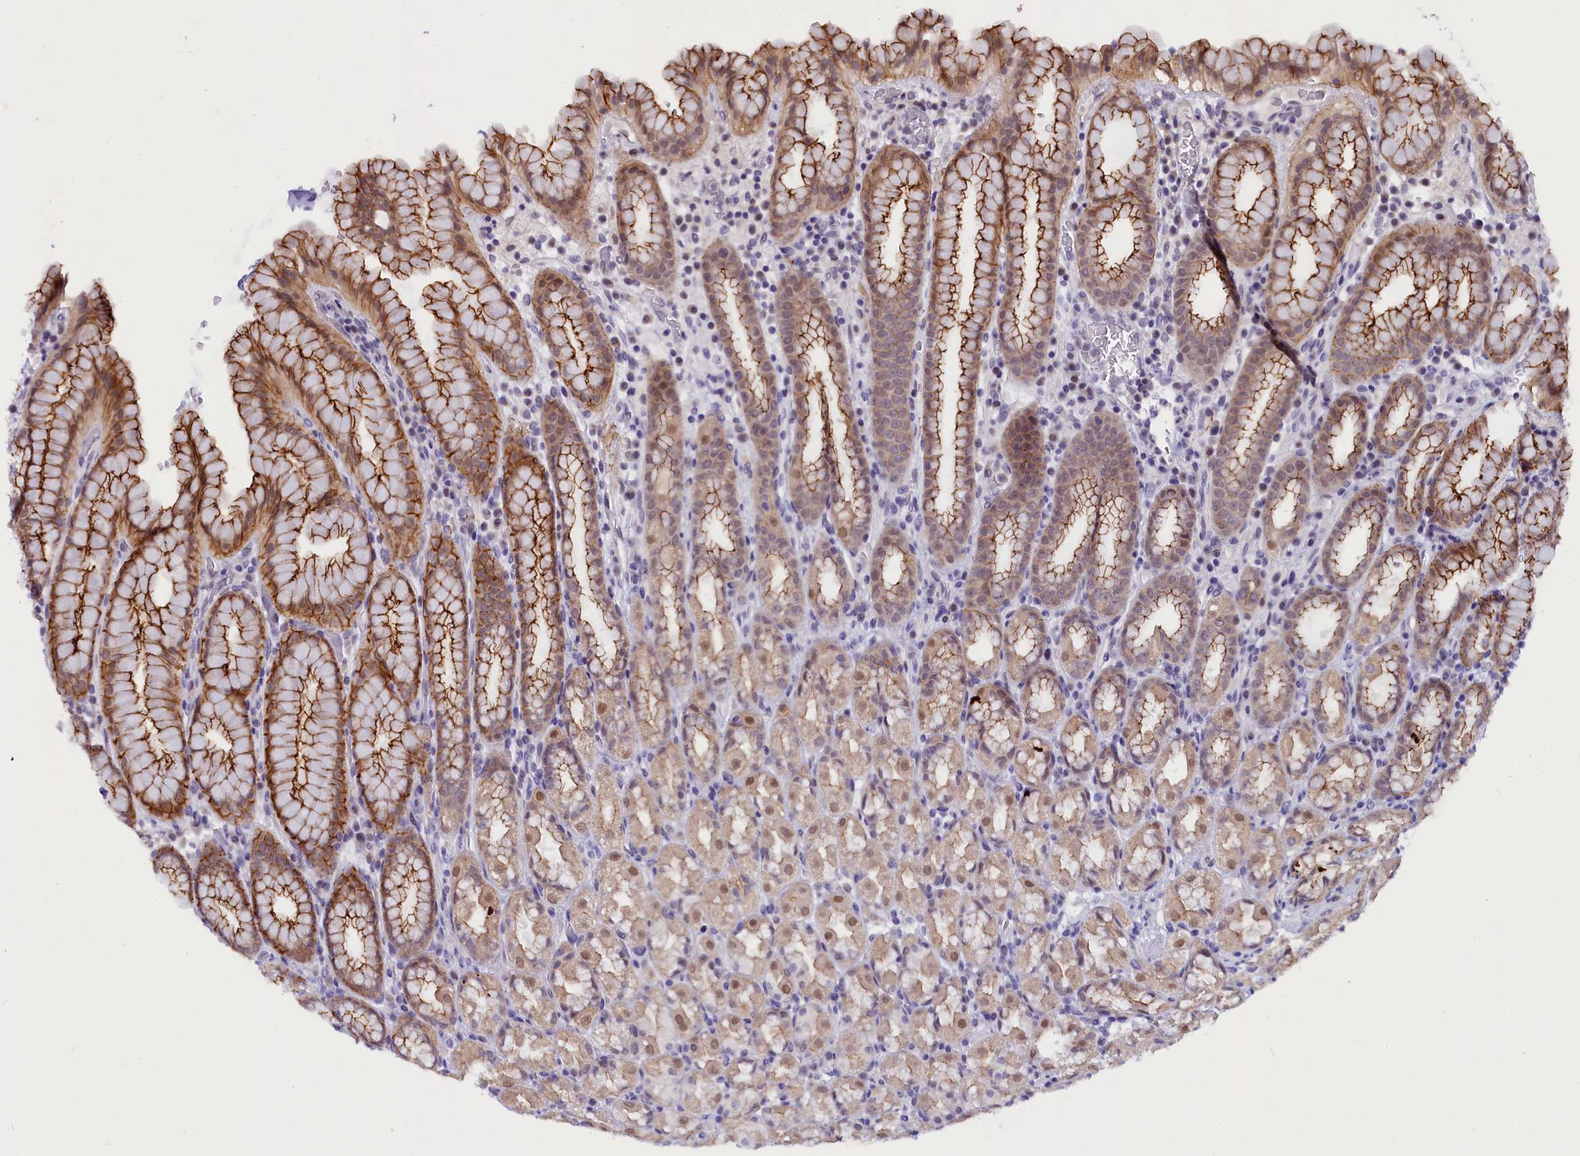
{"staining": {"intensity": "moderate", "quantity": ">75%", "location": "cytoplasmic/membranous,nuclear"}, "tissue": "stomach", "cell_type": "Glandular cells", "image_type": "normal", "snomed": [{"axis": "morphology", "description": "Normal tissue, NOS"}, {"axis": "topography", "description": "Stomach, upper"}, {"axis": "topography", "description": "Stomach, lower"}, {"axis": "topography", "description": "Small intestine"}], "caption": "Immunohistochemistry photomicrograph of benign stomach: stomach stained using IHC displays medium levels of moderate protein expression localized specifically in the cytoplasmic/membranous,nuclear of glandular cells, appearing as a cytoplasmic/membranous,nuclear brown color.", "gene": "OSGEP", "patient": {"sex": "male", "age": 68}}